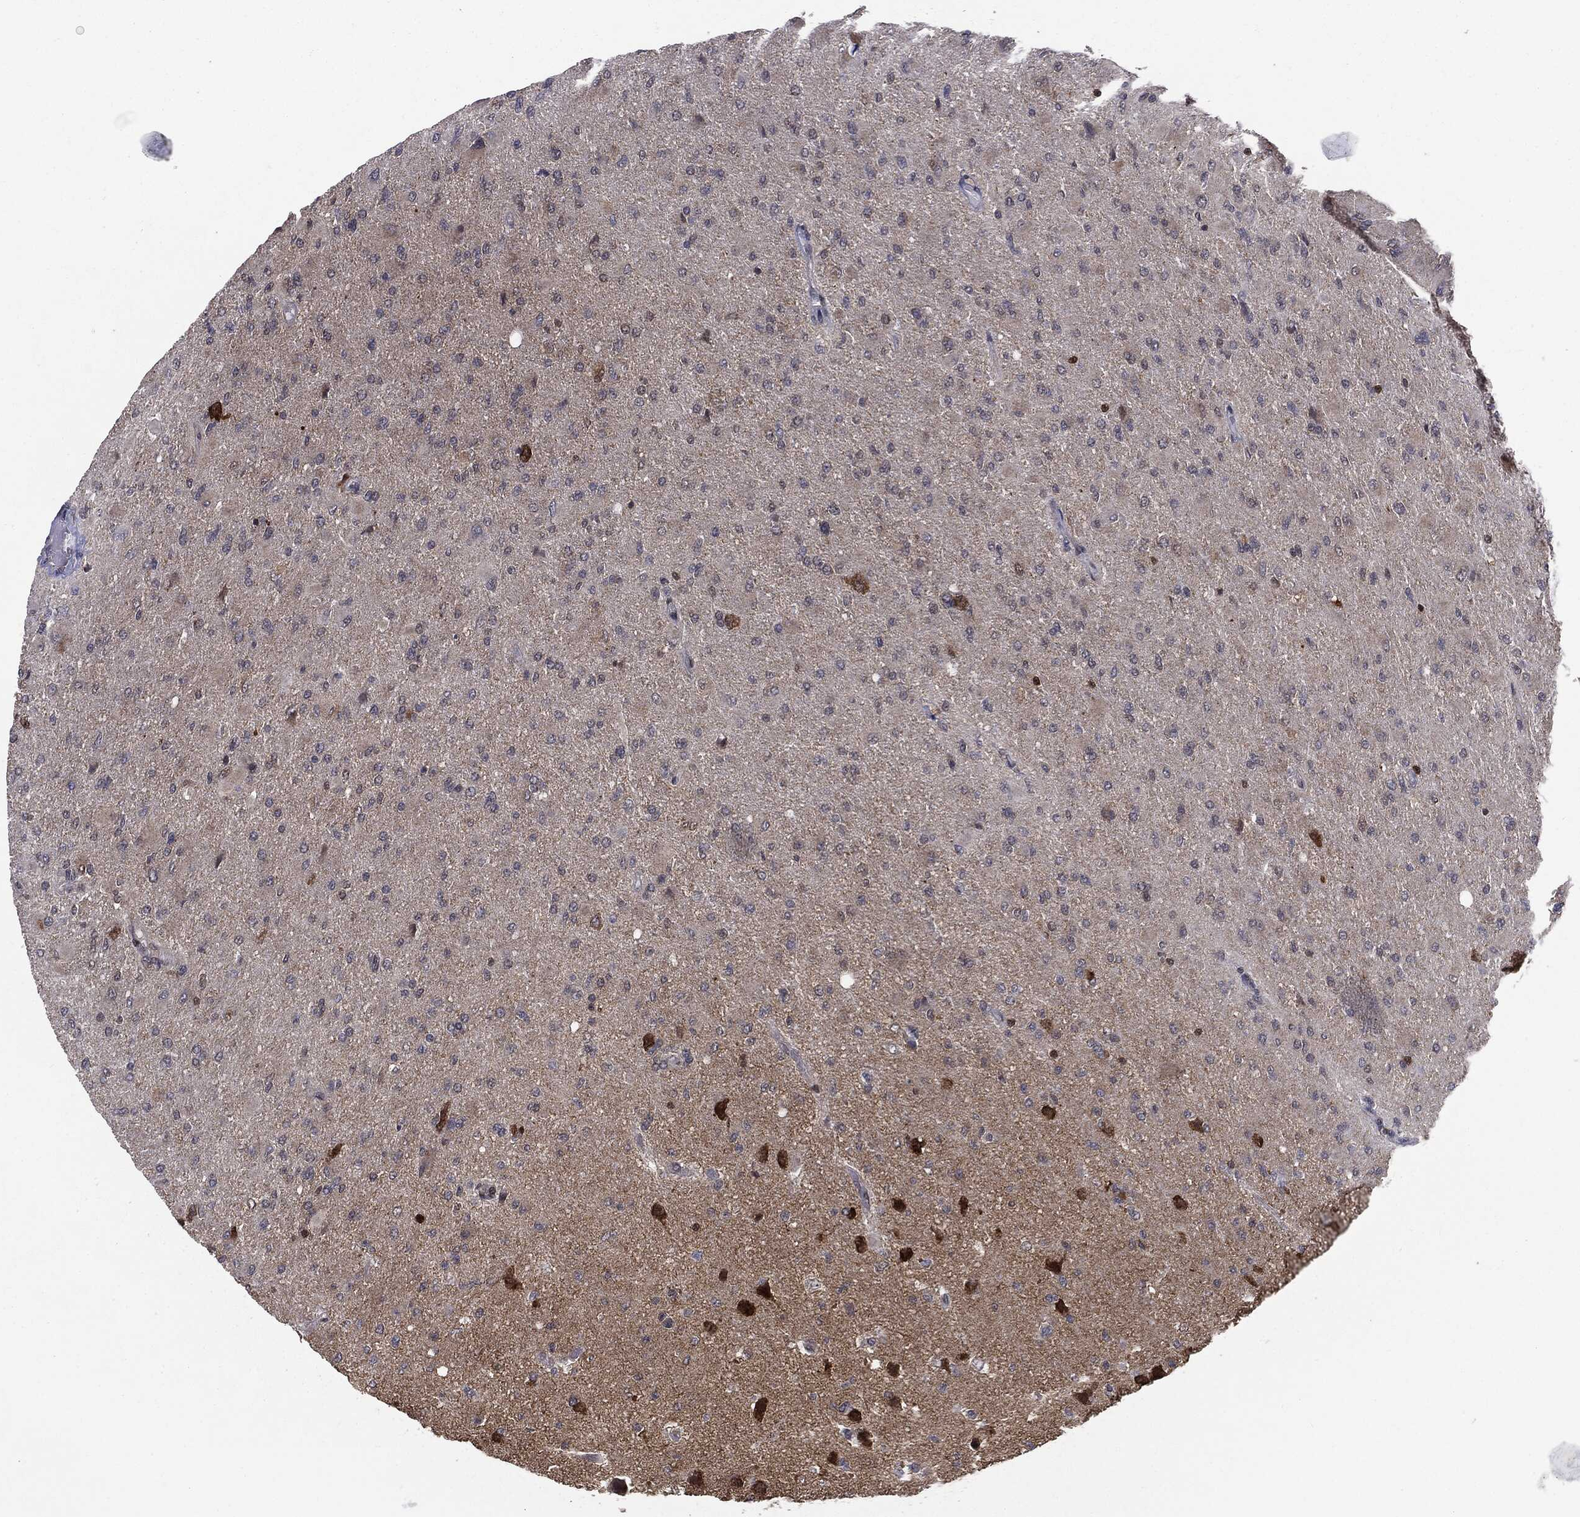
{"staining": {"intensity": "negative", "quantity": "none", "location": "none"}, "tissue": "glioma", "cell_type": "Tumor cells", "image_type": "cancer", "snomed": [{"axis": "morphology", "description": "Glioma, malignant, High grade"}, {"axis": "topography", "description": "Cerebral cortex"}], "caption": "This is an IHC photomicrograph of glioma. There is no staining in tumor cells.", "gene": "GPI", "patient": {"sex": "female", "age": 36}}